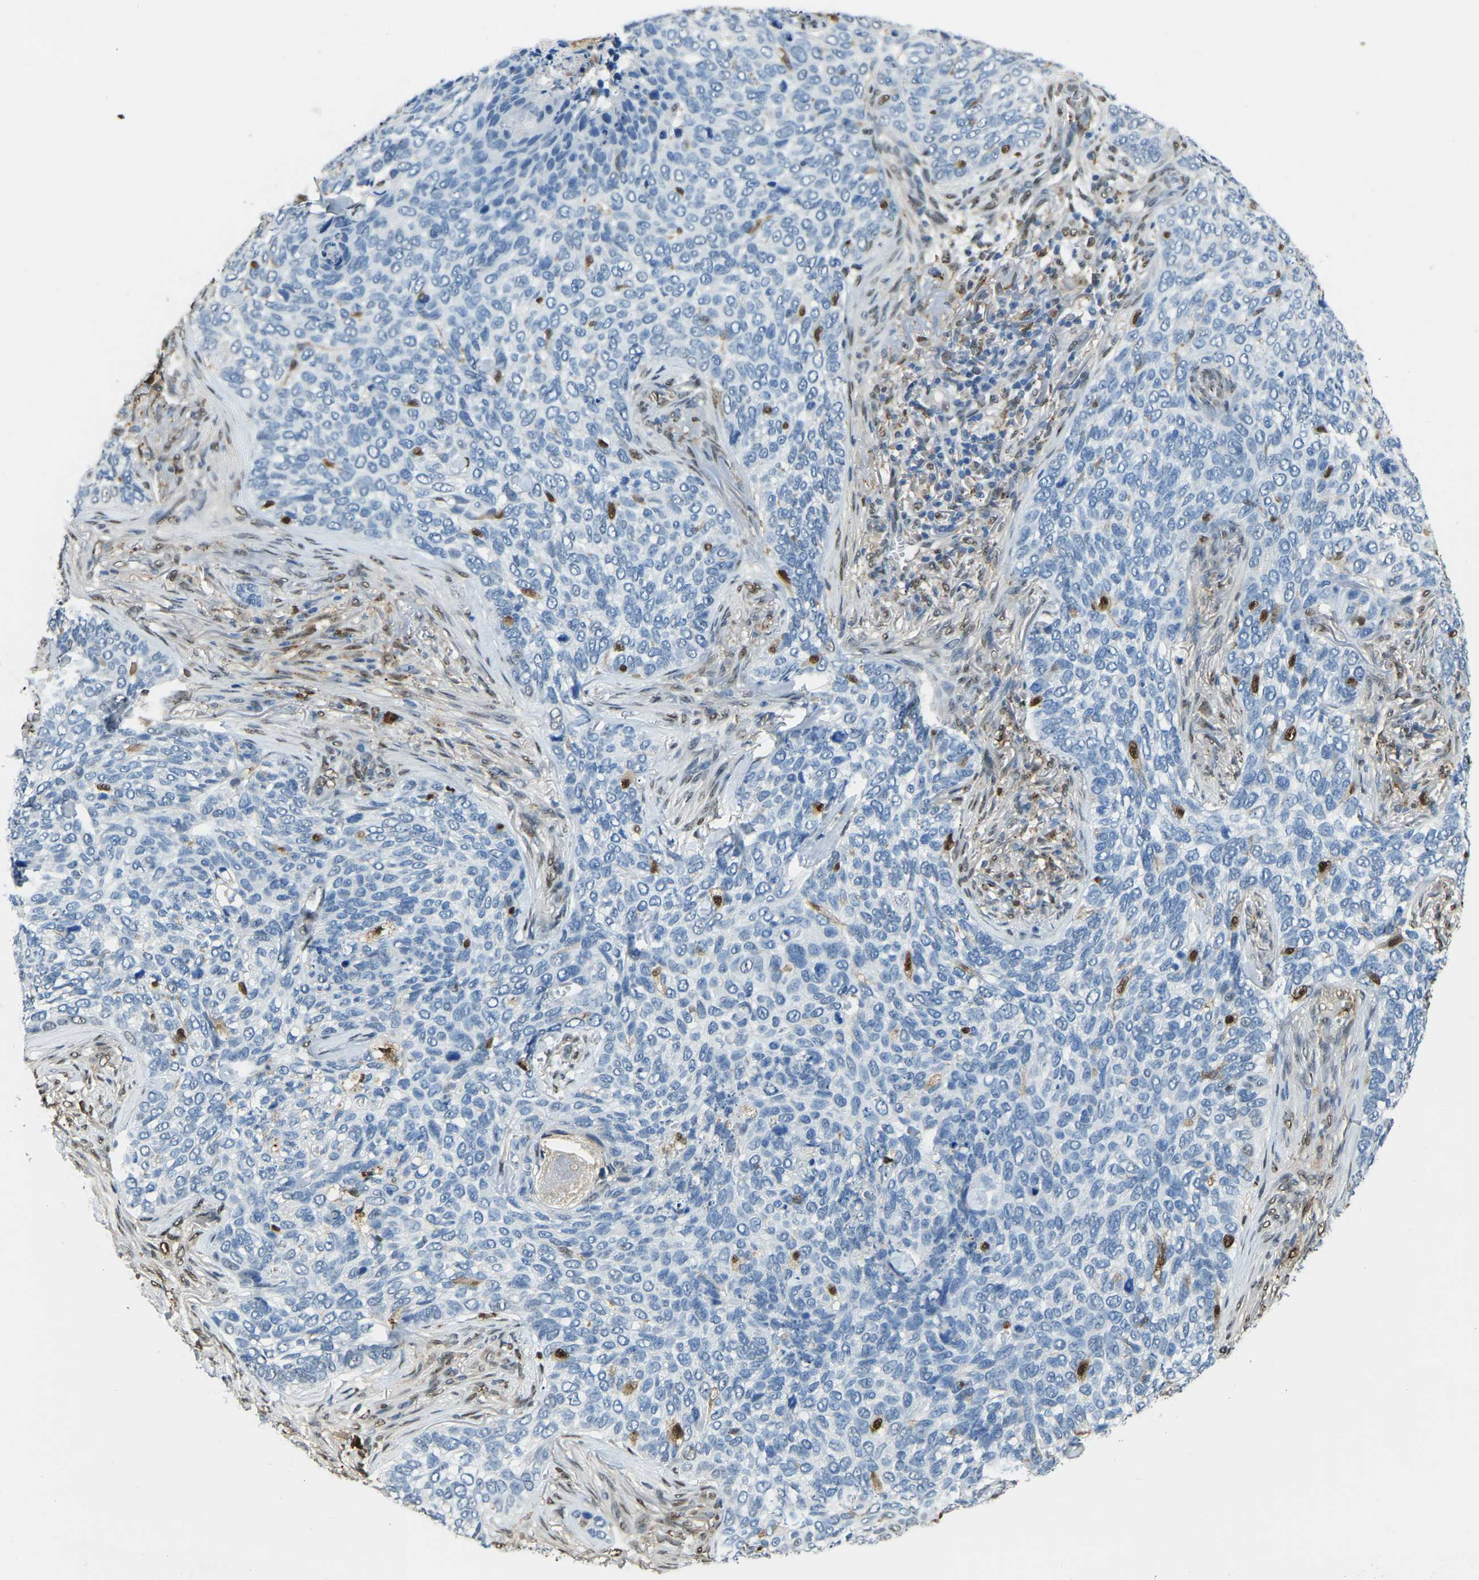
{"staining": {"intensity": "negative", "quantity": "none", "location": "none"}, "tissue": "skin cancer", "cell_type": "Tumor cells", "image_type": "cancer", "snomed": [{"axis": "morphology", "description": "Basal cell carcinoma"}, {"axis": "topography", "description": "Skin"}], "caption": "Micrograph shows no protein positivity in tumor cells of skin cancer (basal cell carcinoma) tissue.", "gene": "NANS", "patient": {"sex": "female", "age": 64}}